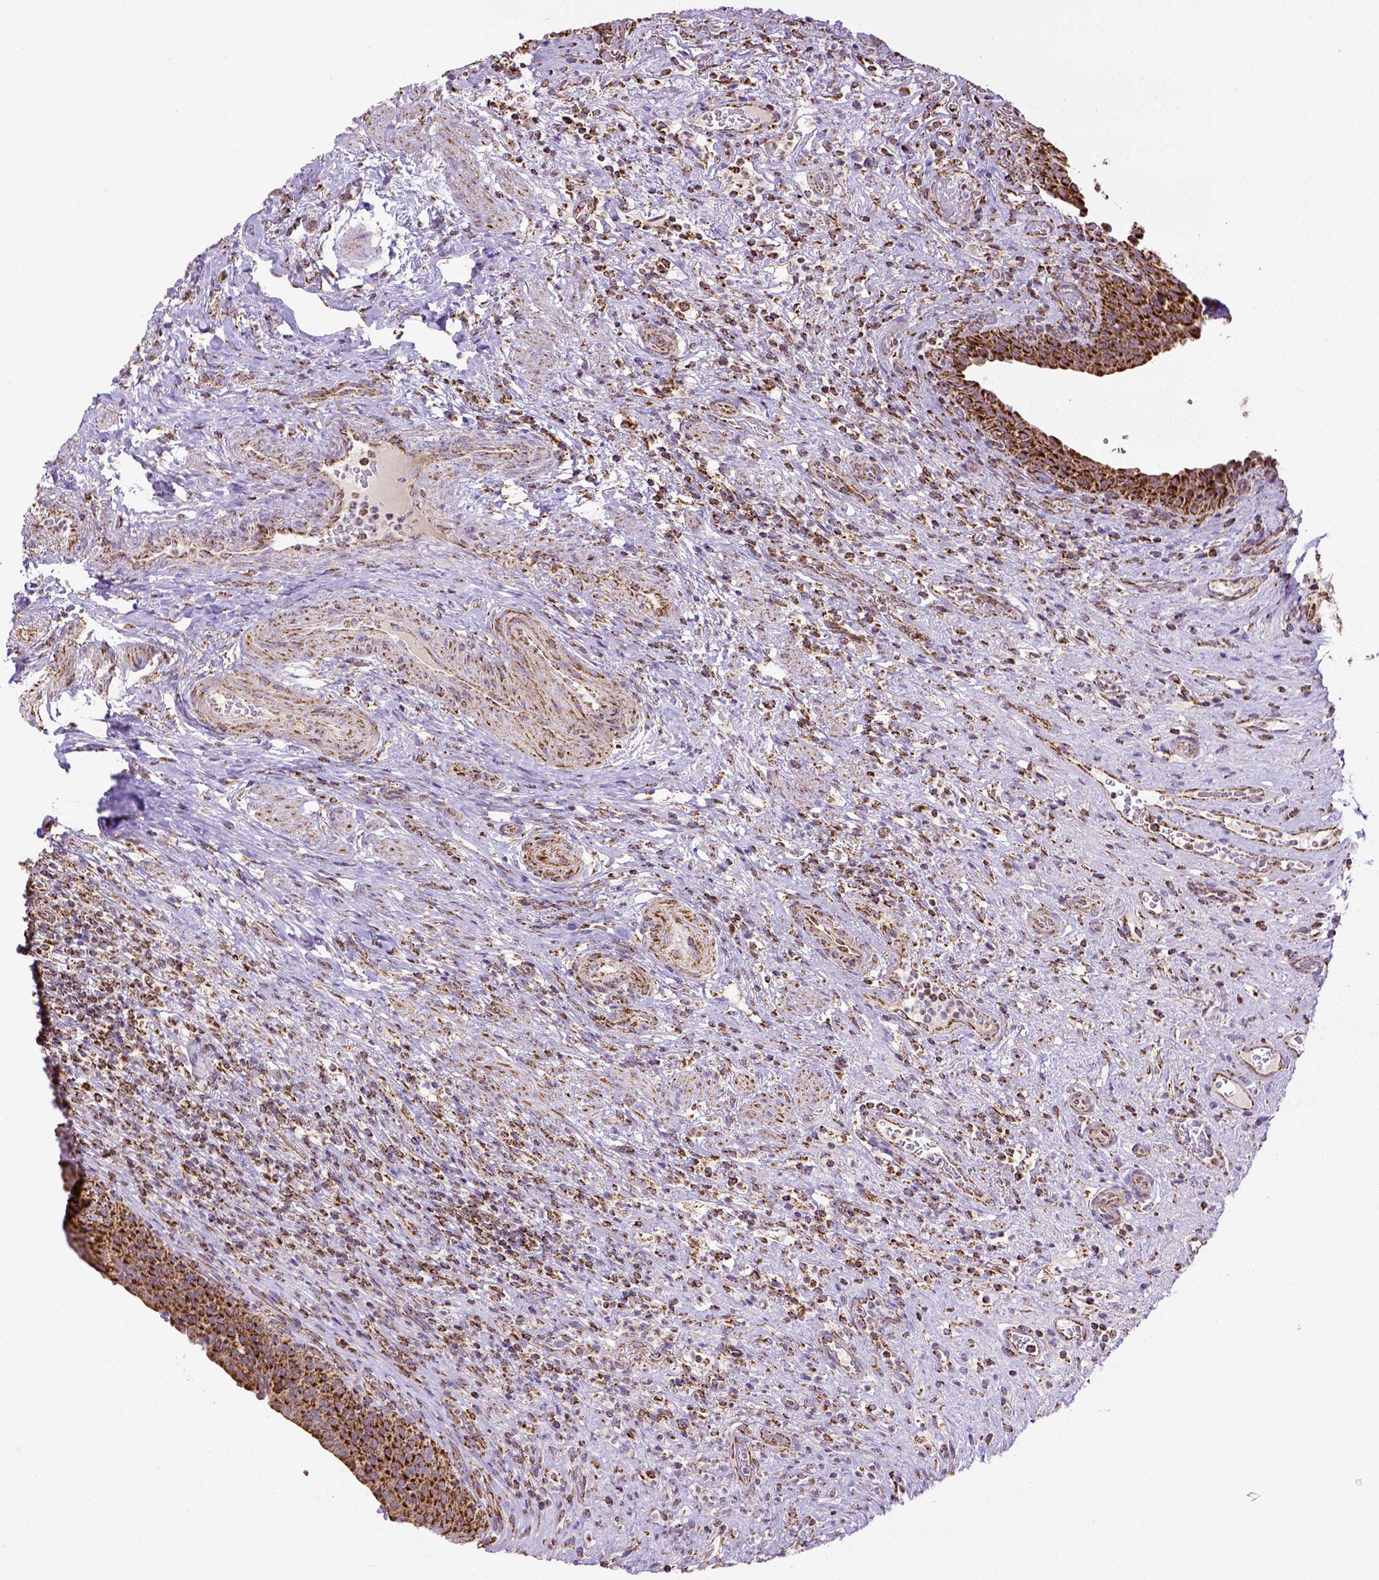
{"staining": {"intensity": "strong", "quantity": ">75%", "location": "cytoplasmic/membranous"}, "tissue": "urinary bladder", "cell_type": "Urothelial cells", "image_type": "normal", "snomed": [{"axis": "morphology", "description": "Normal tissue, NOS"}, {"axis": "topography", "description": "Urinary bladder"}, {"axis": "topography", "description": "Peripheral nerve tissue"}], "caption": "Immunohistochemical staining of benign human urinary bladder shows high levels of strong cytoplasmic/membranous positivity in approximately >75% of urothelial cells.", "gene": "MT", "patient": {"sex": "male", "age": 66}}